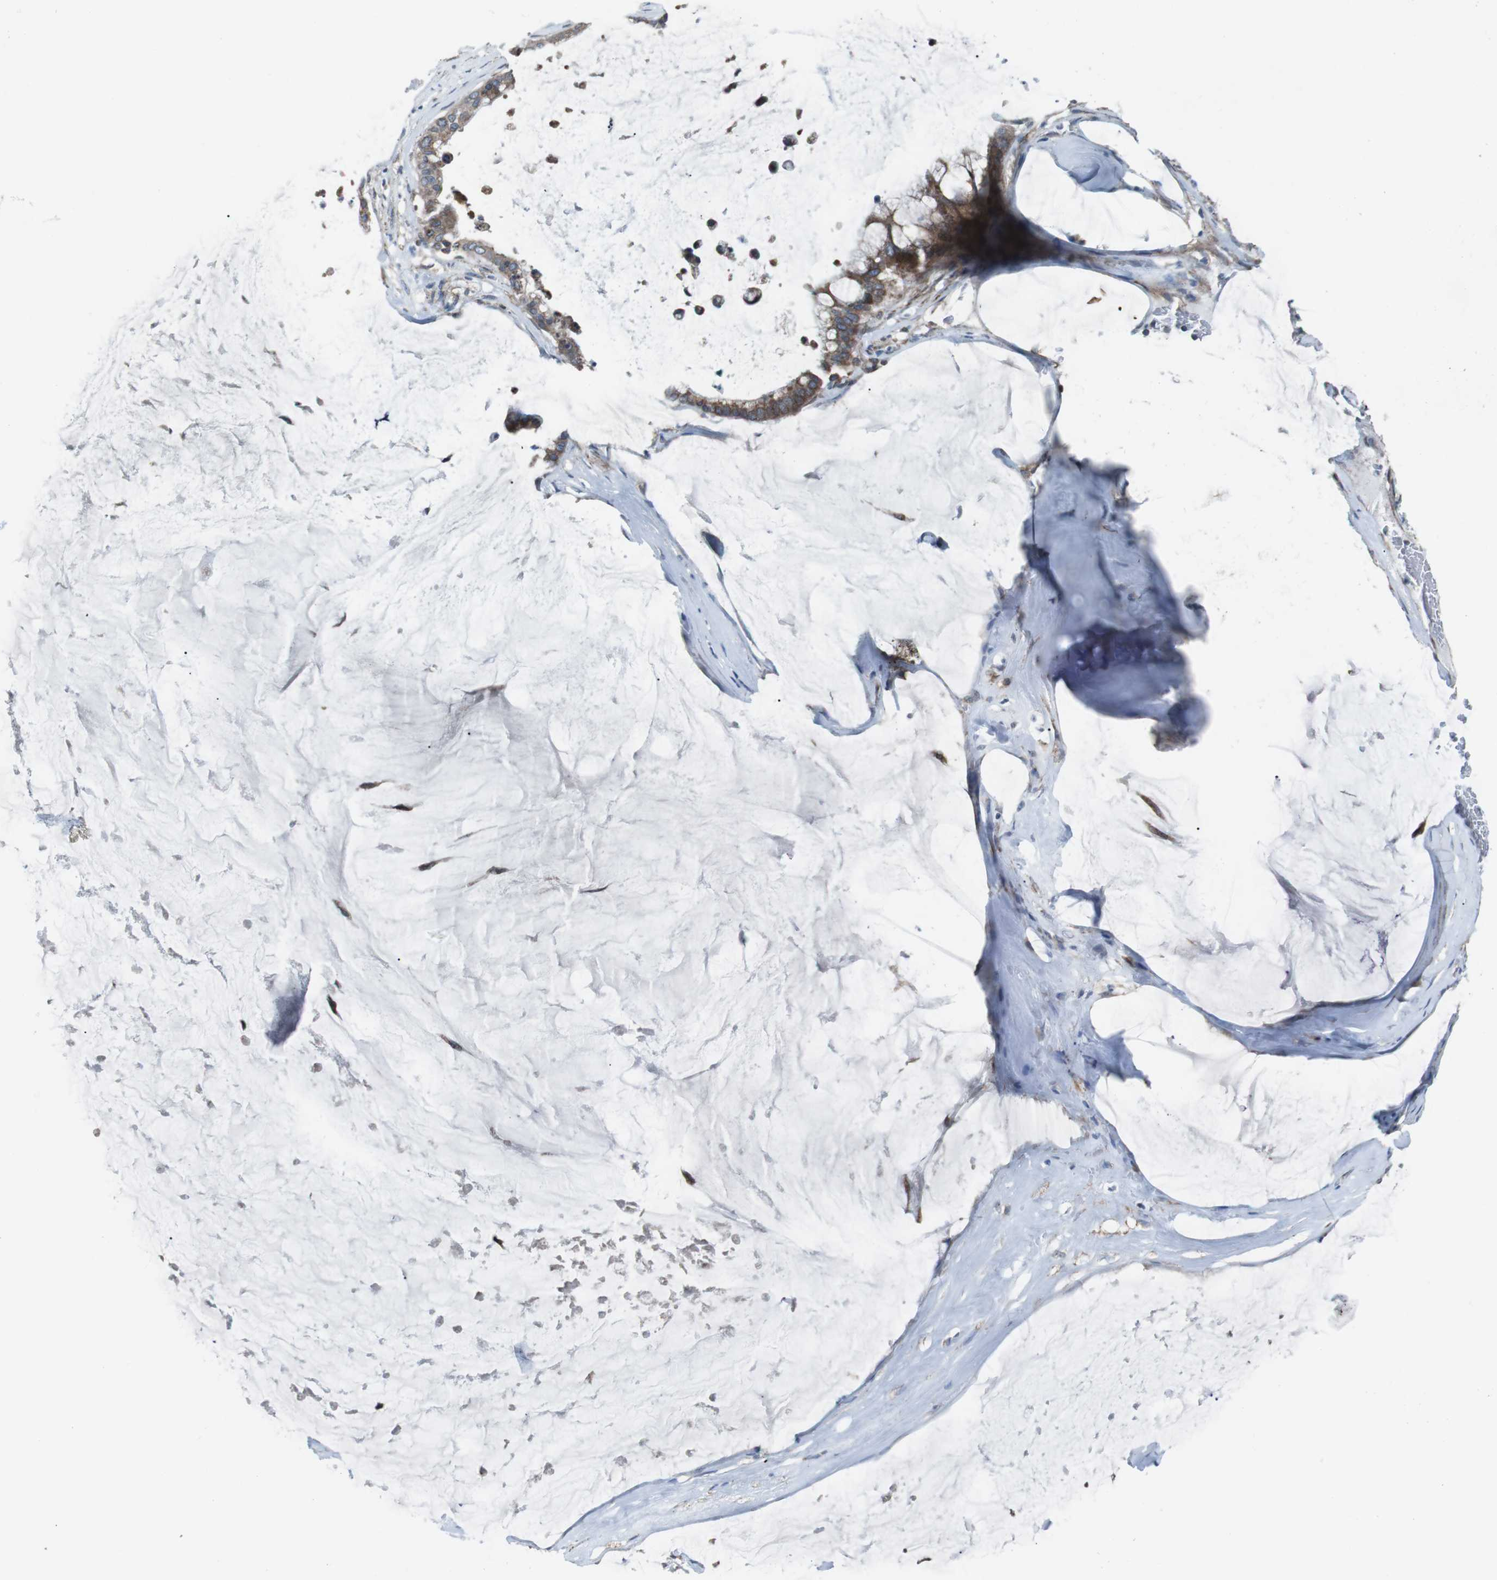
{"staining": {"intensity": "moderate", "quantity": ">75%", "location": "cytoplasmic/membranous"}, "tissue": "pancreatic cancer", "cell_type": "Tumor cells", "image_type": "cancer", "snomed": [{"axis": "morphology", "description": "Adenocarcinoma, NOS"}, {"axis": "topography", "description": "Pancreas"}], "caption": "A medium amount of moderate cytoplasmic/membranous positivity is identified in about >75% of tumor cells in pancreatic cancer tissue.", "gene": "CISD2", "patient": {"sex": "male", "age": 41}}